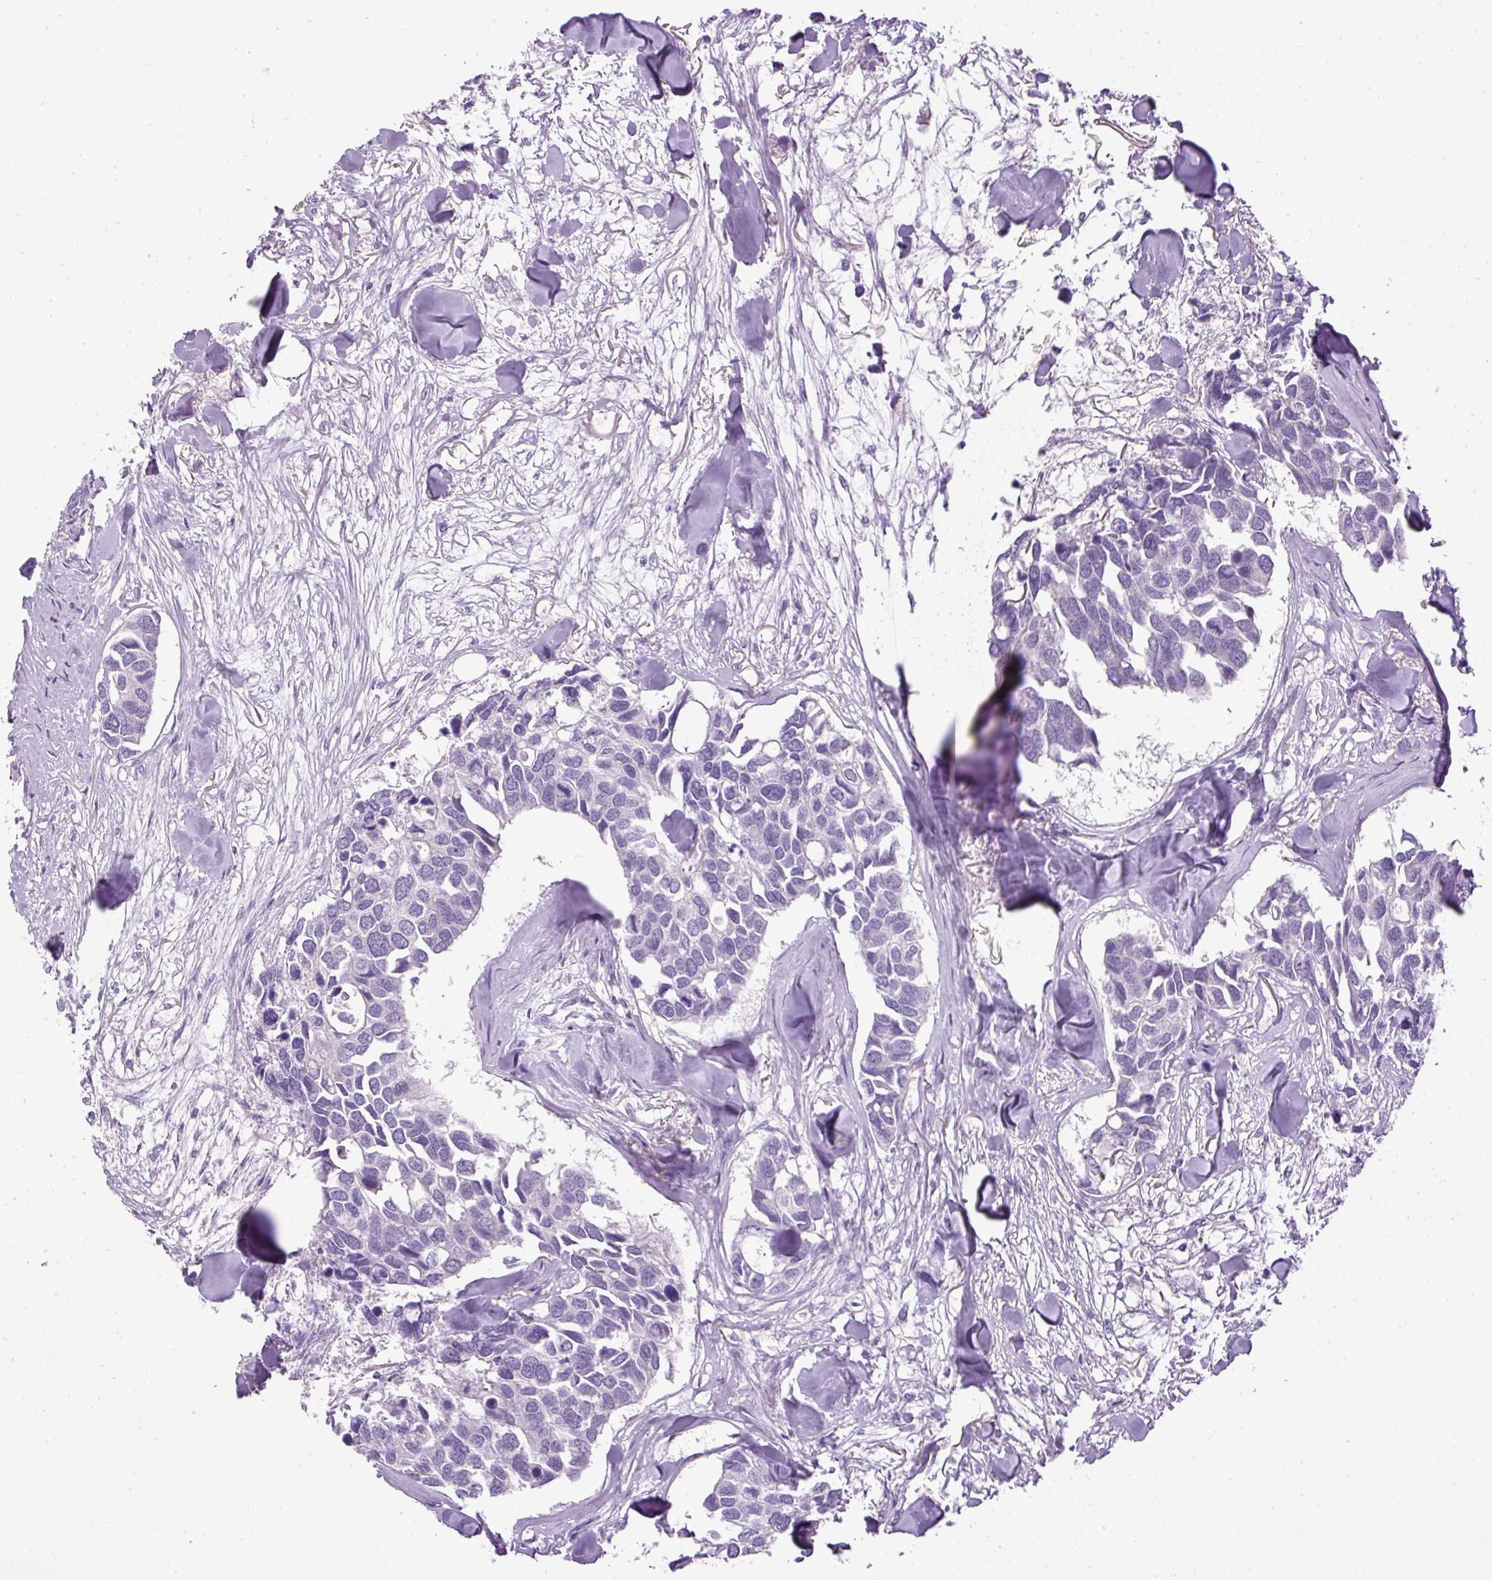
{"staining": {"intensity": "negative", "quantity": "none", "location": "none"}, "tissue": "breast cancer", "cell_type": "Tumor cells", "image_type": "cancer", "snomed": [{"axis": "morphology", "description": "Duct carcinoma"}, {"axis": "topography", "description": "Breast"}], "caption": "Immunohistochemical staining of breast intraductal carcinoma exhibits no significant expression in tumor cells.", "gene": "RHBDD2", "patient": {"sex": "female", "age": 83}}